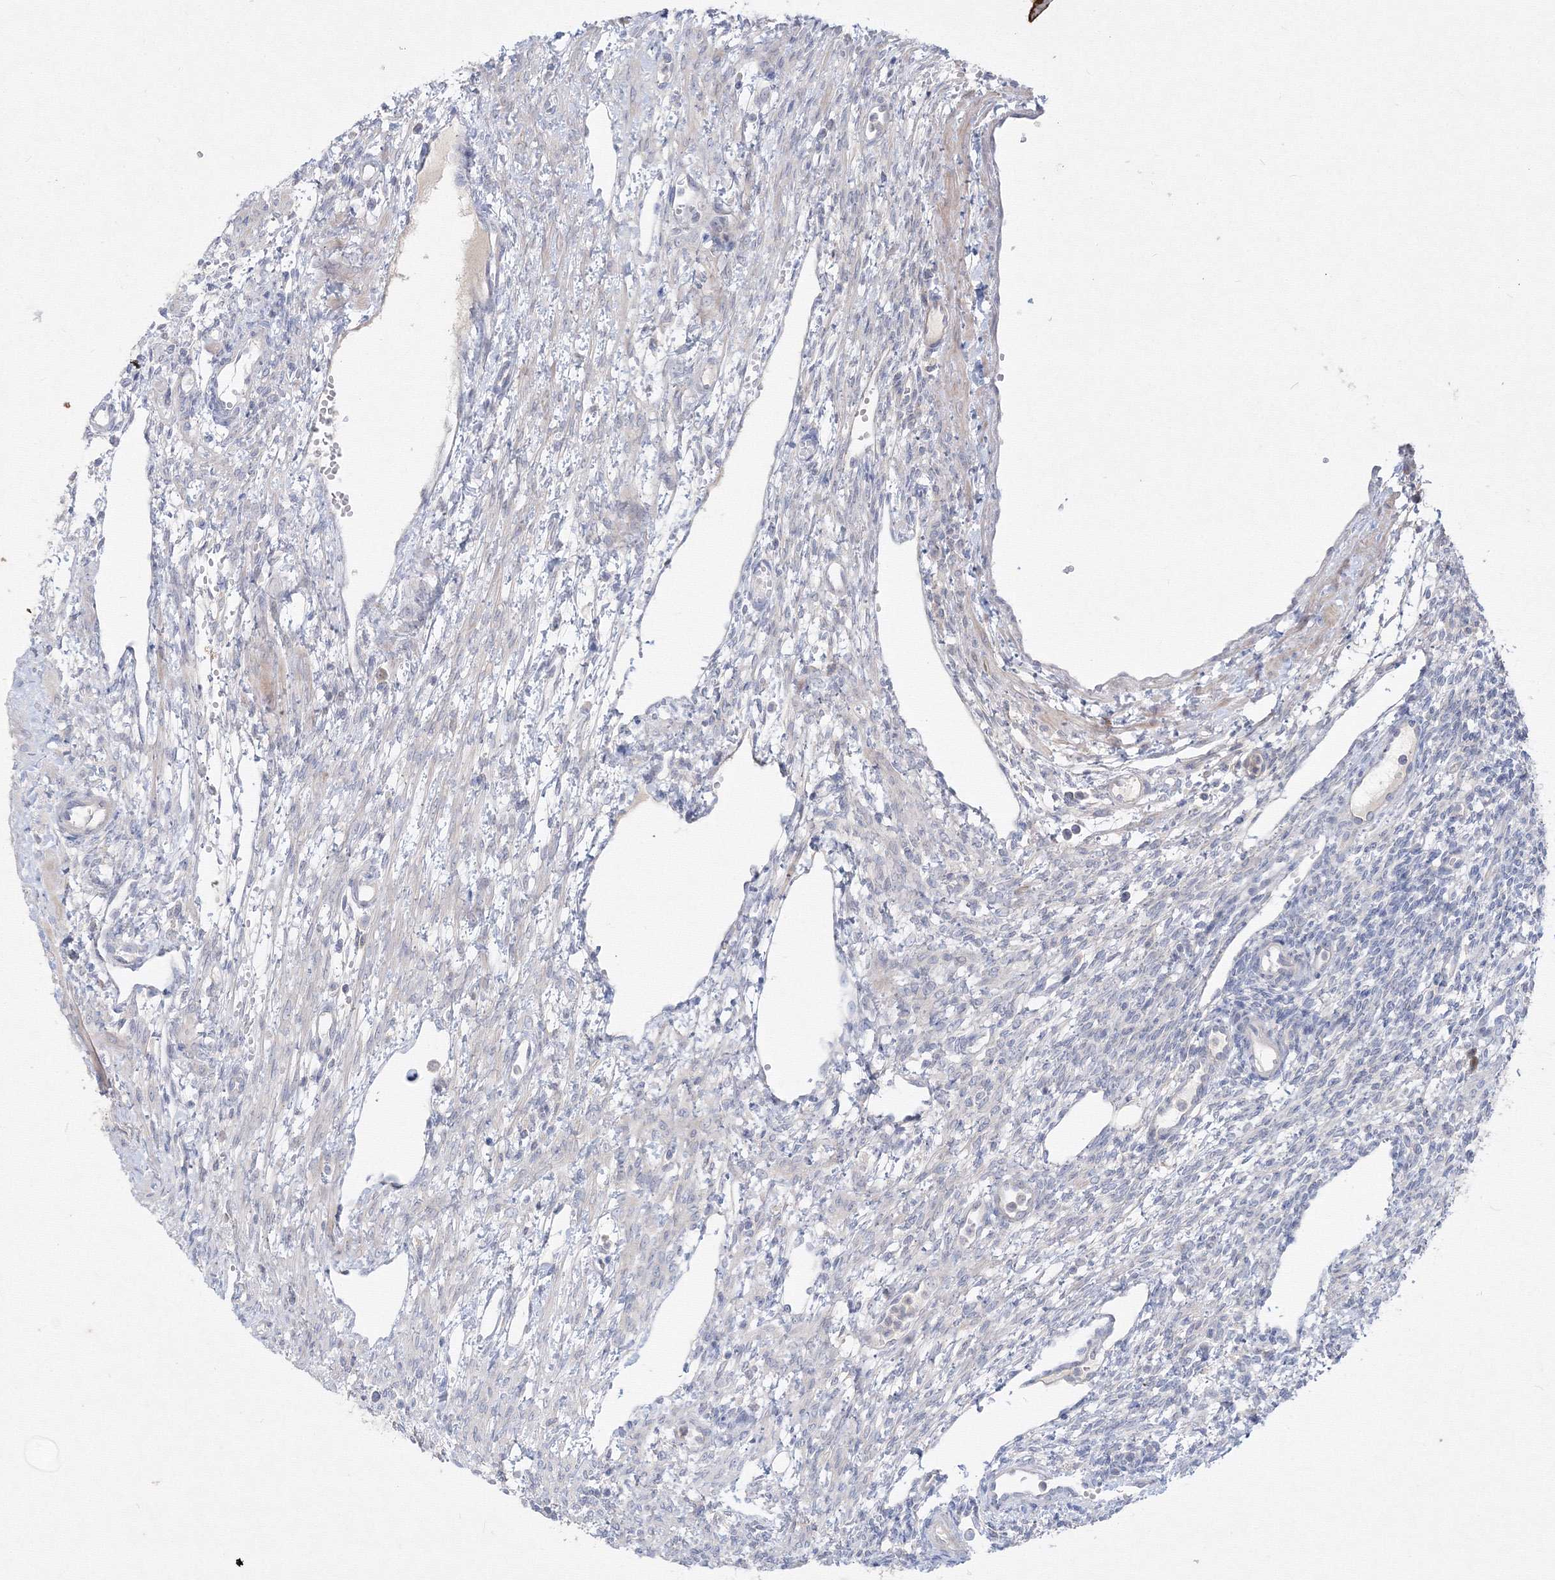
{"staining": {"intensity": "negative", "quantity": "none", "location": "none"}, "tissue": "ovary", "cell_type": "Follicle cells", "image_type": "normal", "snomed": [{"axis": "morphology", "description": "Normal tissue, NOS"}, {"axis": "morphology", "description": "Cyst, NOS"}, {"axis": "topography", "description": "Ovary"}], "caption": "IHC histopathology image of benign ovary: human ovary stained with DAB reveals no significant protein staining in follicle cells. The staining was performed using DAB (3,3'-diaminobenzidine) to visualize the protein expression in brown, while the nuclei were stained in blue with hematoxylin (Magnification: 20x).", "gene": "FBXL8", "patient": {"sex": "female", "age": 33}}